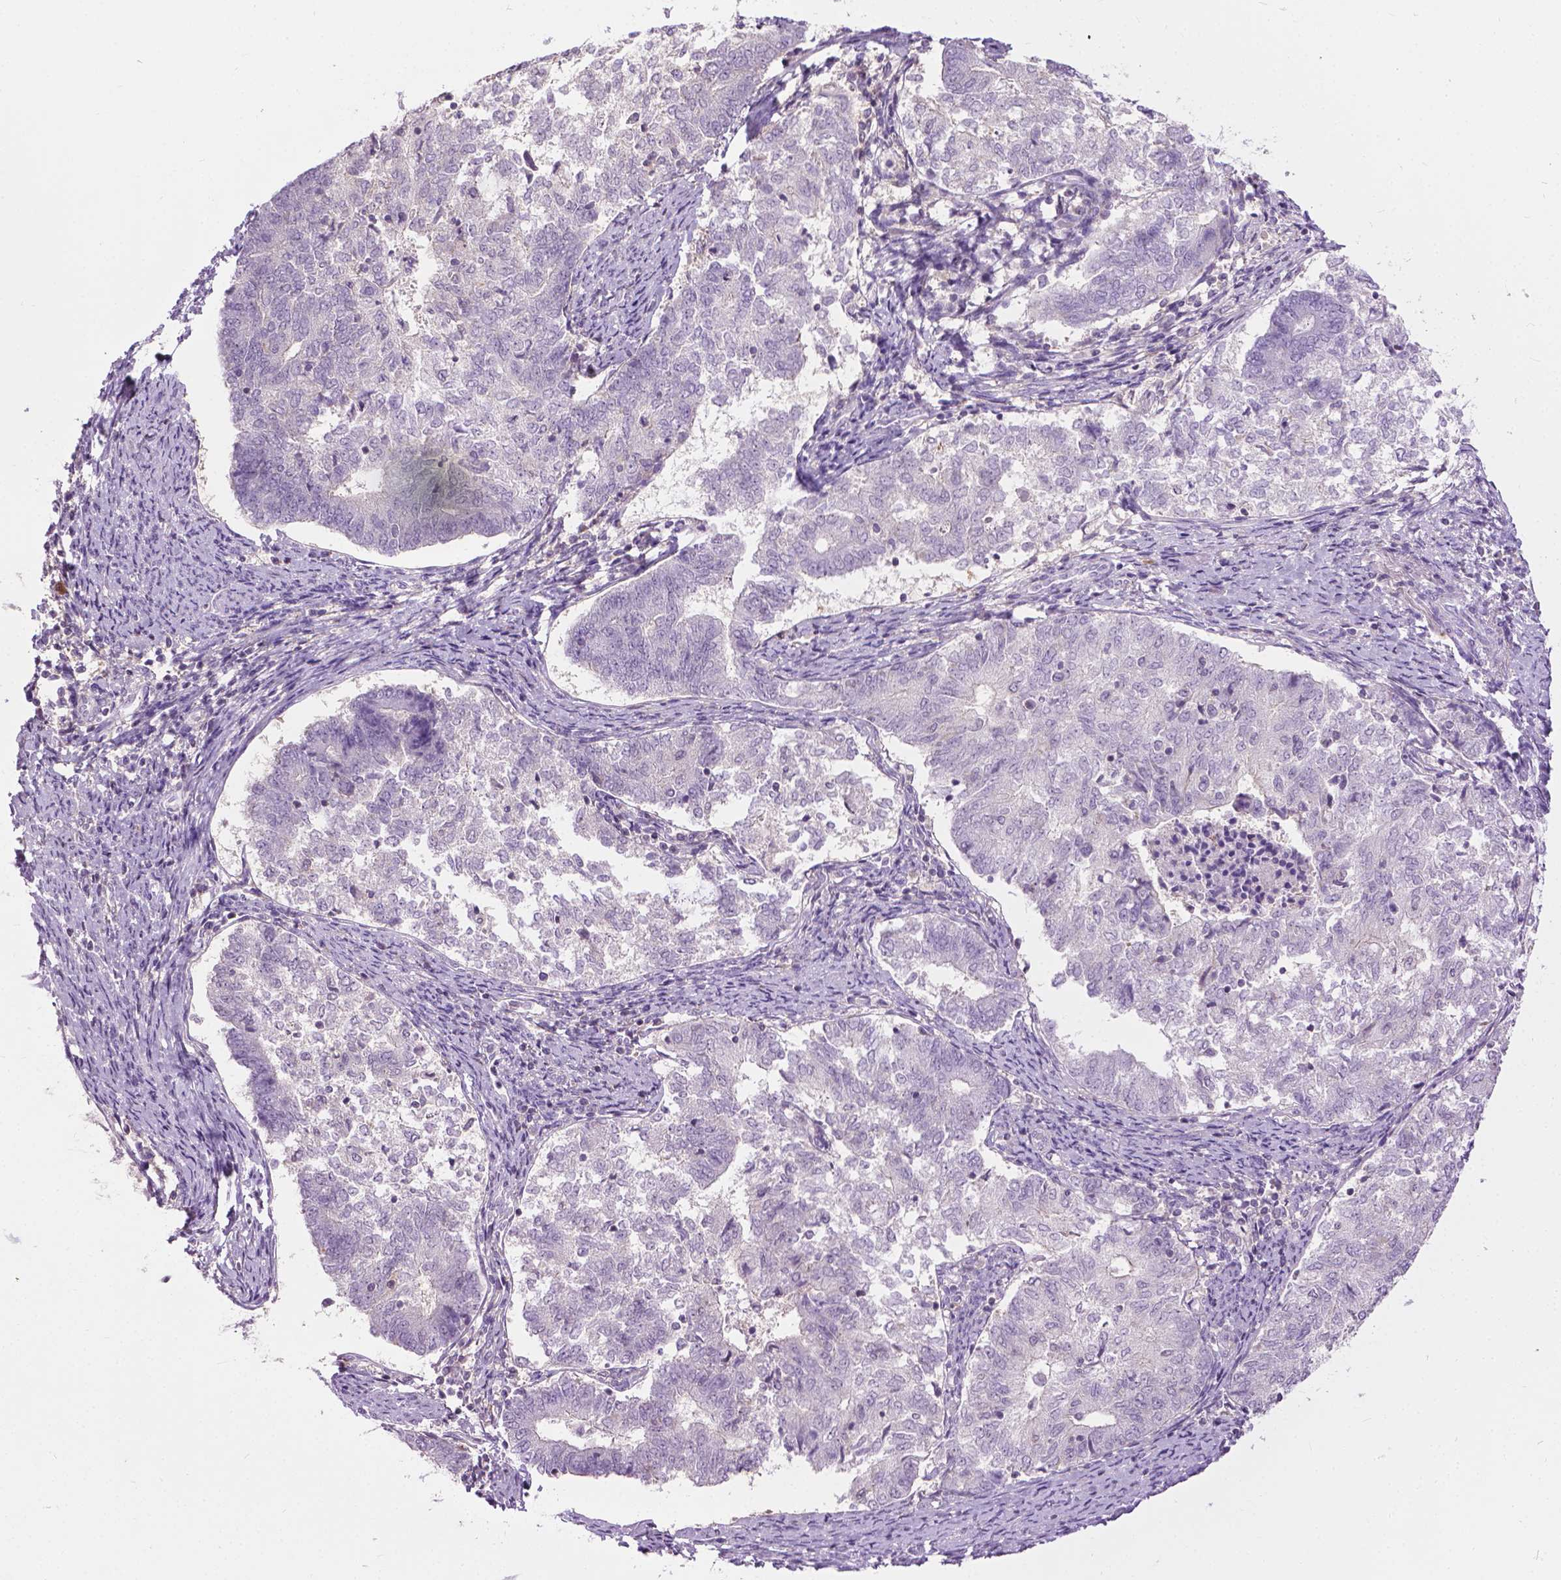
{"staining": {"intensity": "negative", "quantity": "none", "location": "none"}, "tissue": "endometrial cancer", "cell_type": "Tumor cells", "image_type": "cancer", "snomed": [{"axis": "morphology", "description": "Adenocarcinoma, NOS"}, {"axis": "topography", "description": "Endometrium"}], "caption": "Immunohistochemical staining of human endometrial adenocarcinoma shows no significant expression in tumor cells. The staining was performed using DAB to visualize the protein expression in brown, while the nuclei were stained in blue with hematoxylin (Magnification: 20x).", "gene": "JAK3", "patient": {"sex": "female", "age": 65}}